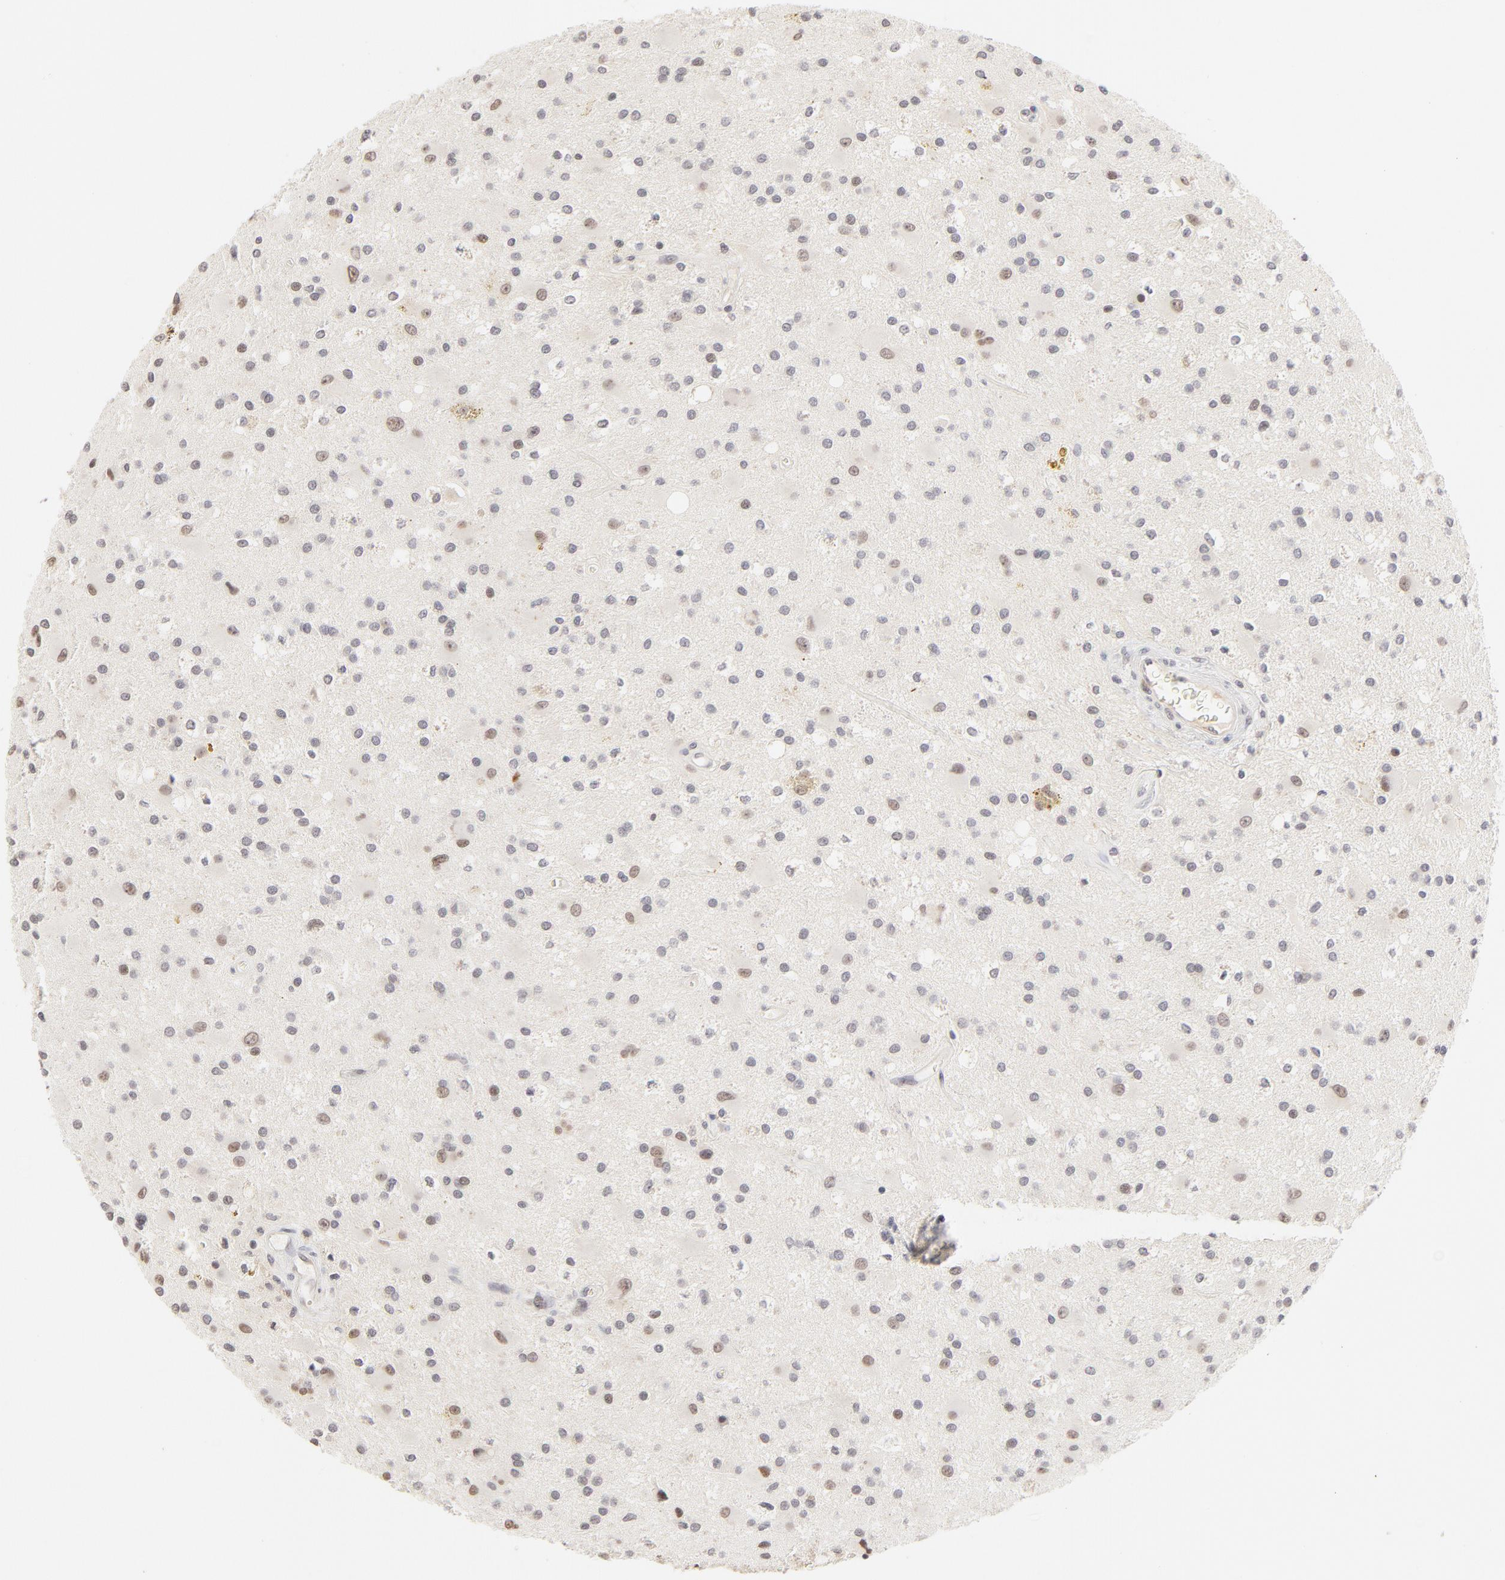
{"staining": {"intensity": "weak", "quantity": "<25%", "location": "nuclear"}, "tissue": "glioma", "cell_type": "Tumor cells", "image_type": "cancer", "snomed": [{"axis": "morphology", "description": "Glioma, malignant, Low grade"}, {"axis": "topography", "description": "Brain"}], "caption": "Tumor cells show no significant protein expression in glioma.", "gene": "PBX3", "patient": {"sex": "male", "age": 58}}